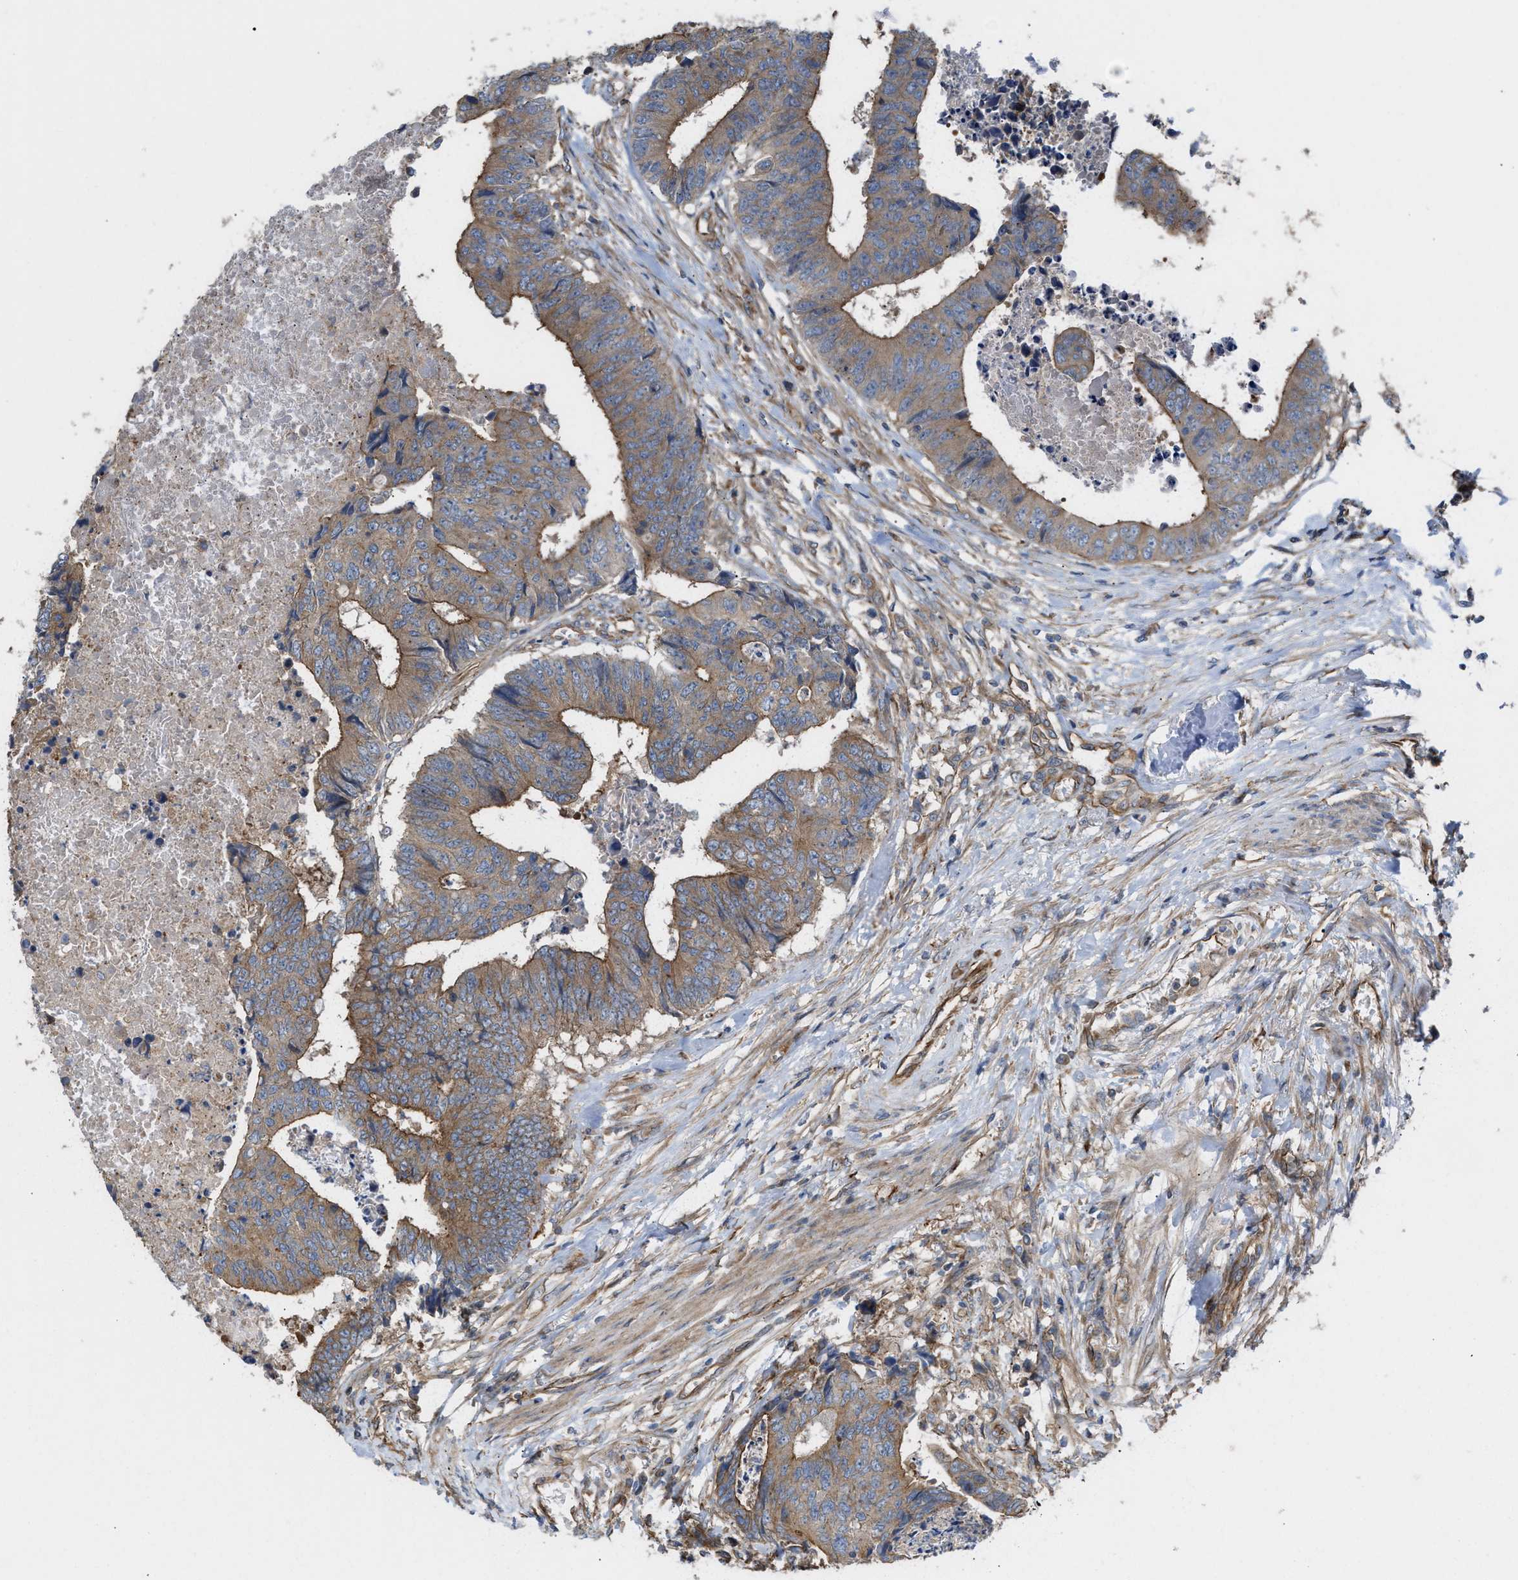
{"staining": {"intensity": "weak", "quantity": "25%-75%", "location": "cytoplasmic/membranous"}, "tissue": "colorectal cancer", "cell_type": "Tumor cells", "image_type": "cancer", "snomed": [{"axis": "morphology", "description": "Adenocarcinoma, NOS"}, {"axis": "topography", "description": "Rectum"}], "caption": "The photomicrograph displays staining of colorectal cancer (adenocarcinoma), revealing weak cytoplasmic/membranous protein positivity (brown color) within tumor cells.", "gene": "EPS15L1", "patient": {"sex": "male", "age": 84}}